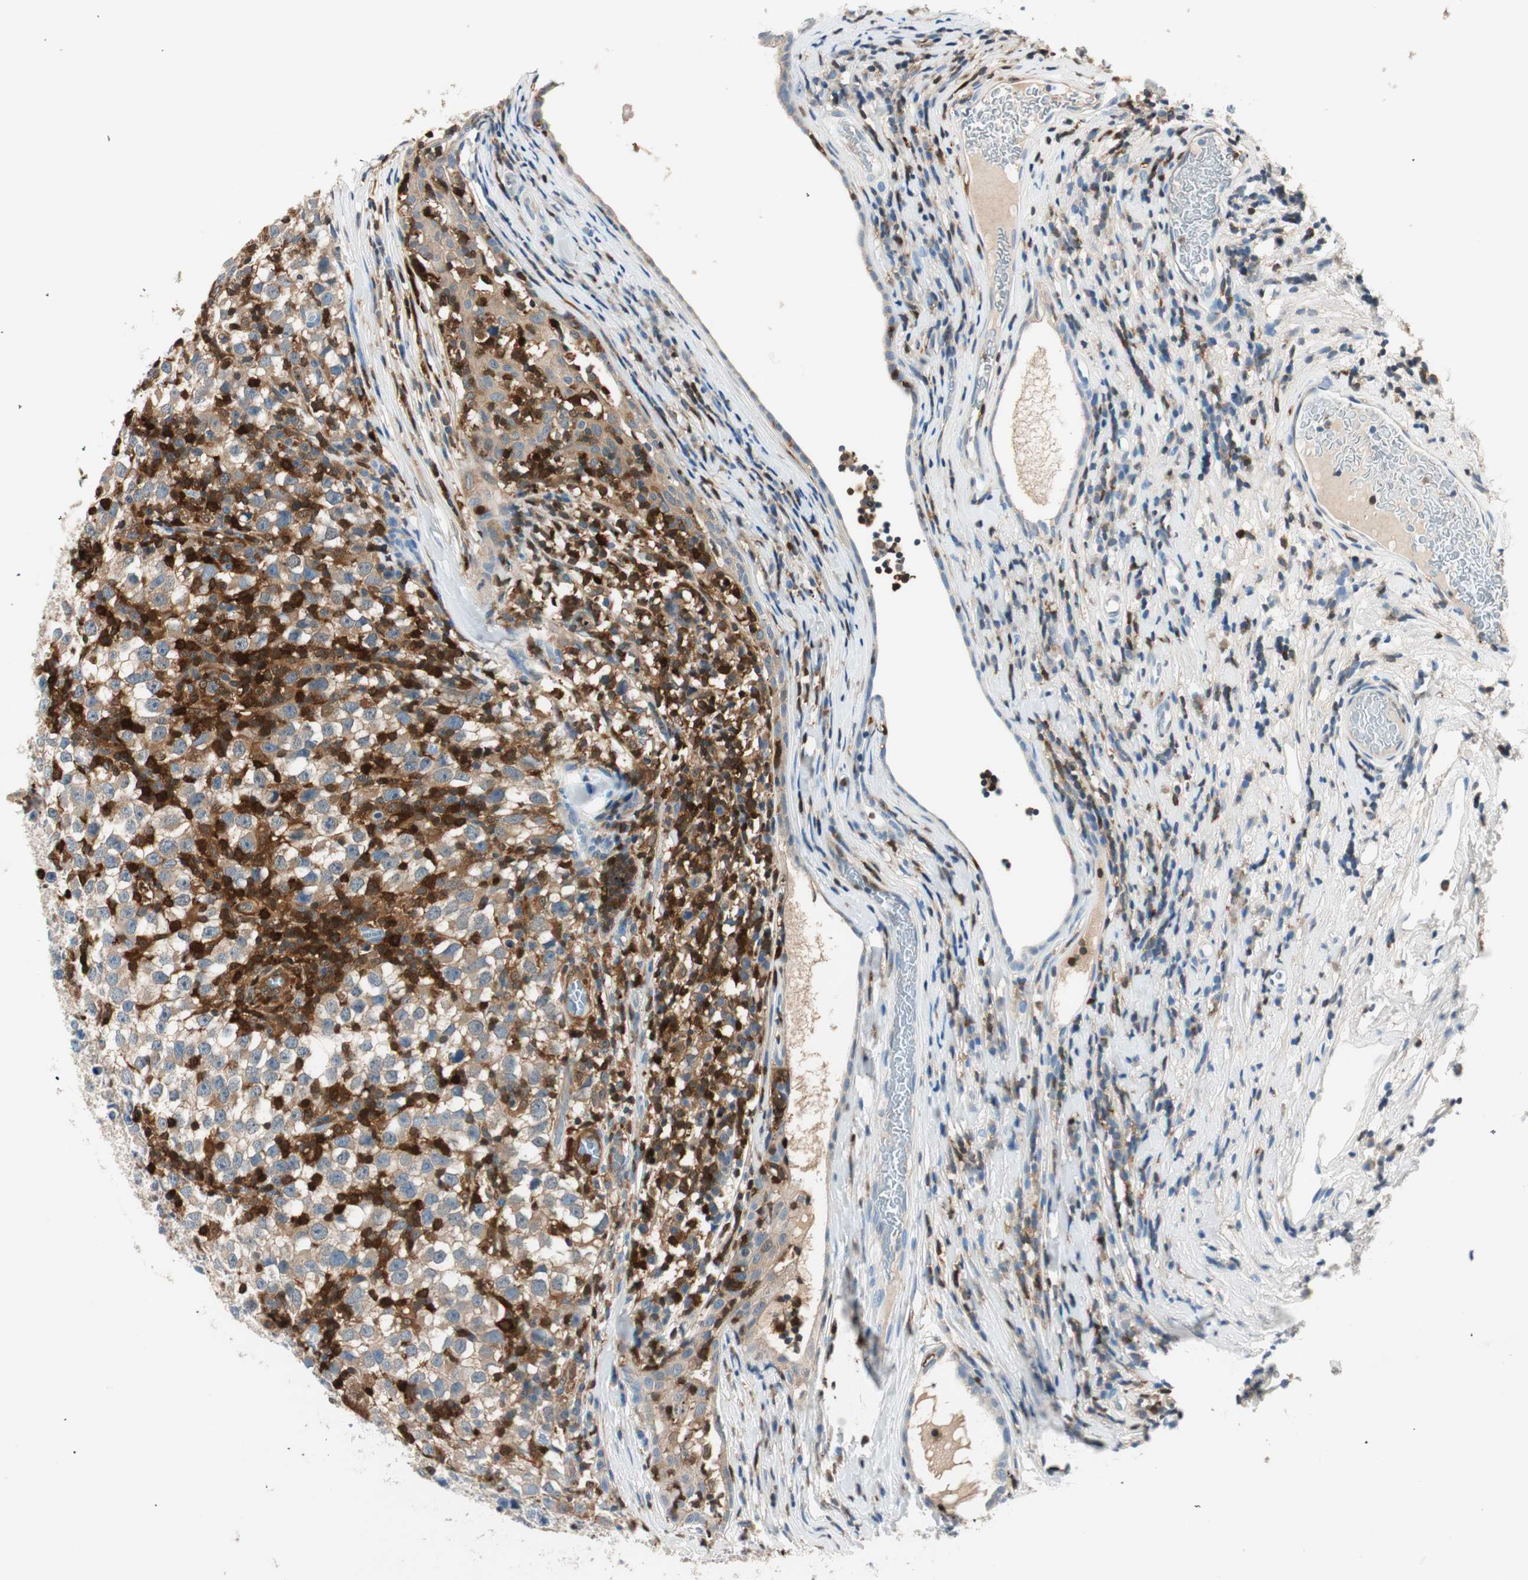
{"staining": {"intensity": "weak", "quantity": "25%-75%", "location": "cytoplasmic/membranous"}, "tissue": "testis cancer", "cell_type": "Tumor cells", "image_type": "cancer", "snomed": [{"axis": "morphology", "description": "Seminoma, NOS"}, {"axis": "topography", "description": "Testis"}], "caption": "This histopathology image demonstrates immunohistochemistry staining of human seminoma (testis), with low weak cytoplasmic/membranous expression in about 25%-75% of tumor cells.", "gene": "COTL1", "patient": {"sex": "male", "age": 65}}